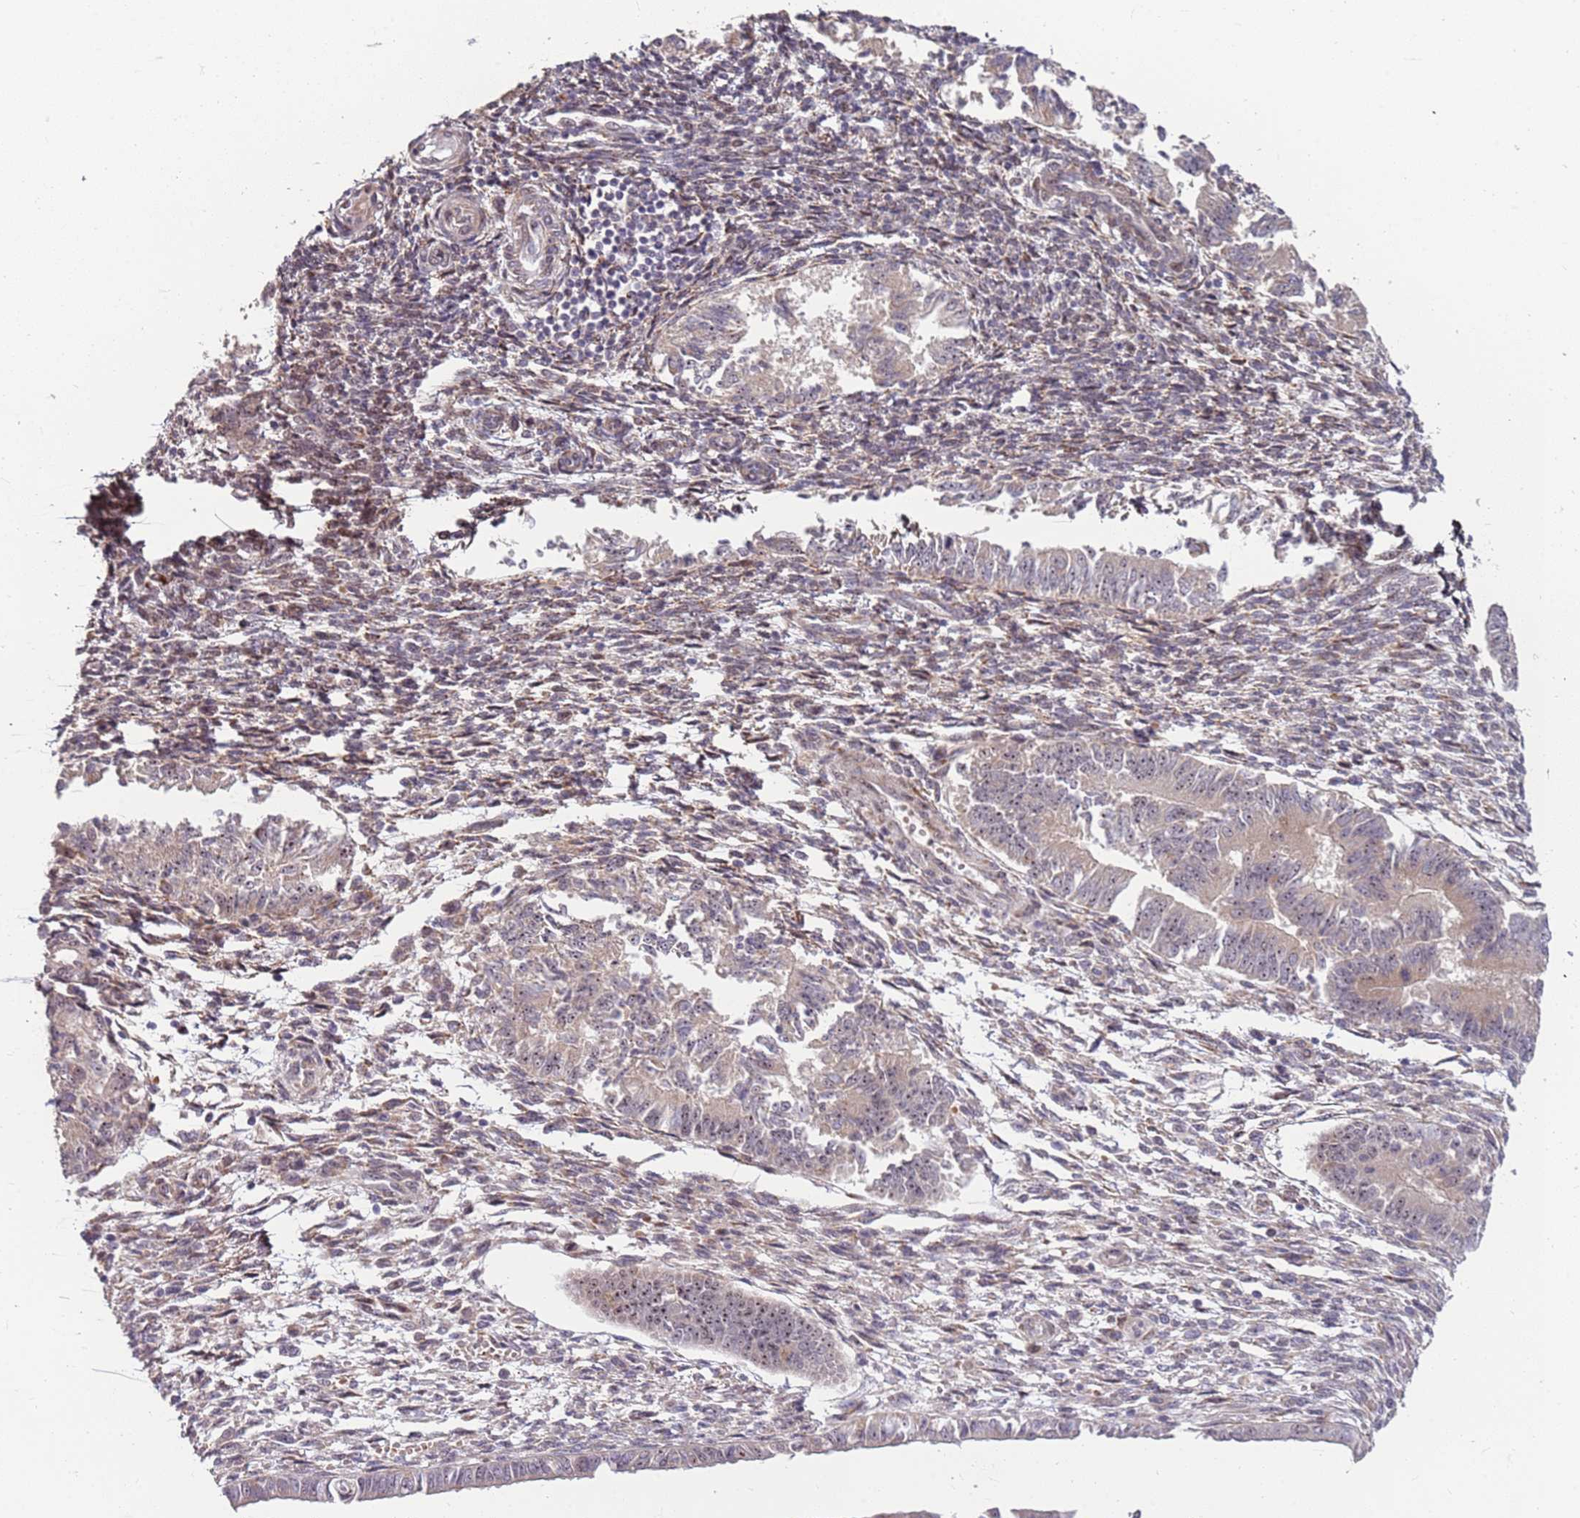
{"staining": {"intensity": "weak", "quantity": "25%-75%", "location": "nuclear"}, "tissue": "endometrium", "cell_type": "Cells in endometrial stroma", "image_type": "normal", "snomed": [{"axis": "morphology", "description": "Normal tissue, NOS"}, {"axis": "topography", "description": "Uterus"}, {"axis": "topography", "description": "Endometrium"}], "caption": "Normal endometrium reveals weak nuclear positivity in approximately 25%-75% of cells in endometrial stroma (DAB (3,3'-diaminobenzidine) IHC, brown staining for protein, blue staining for nuclei)..", "gene": "UCMA", "patient": {"sex": "female", "age": 48}}